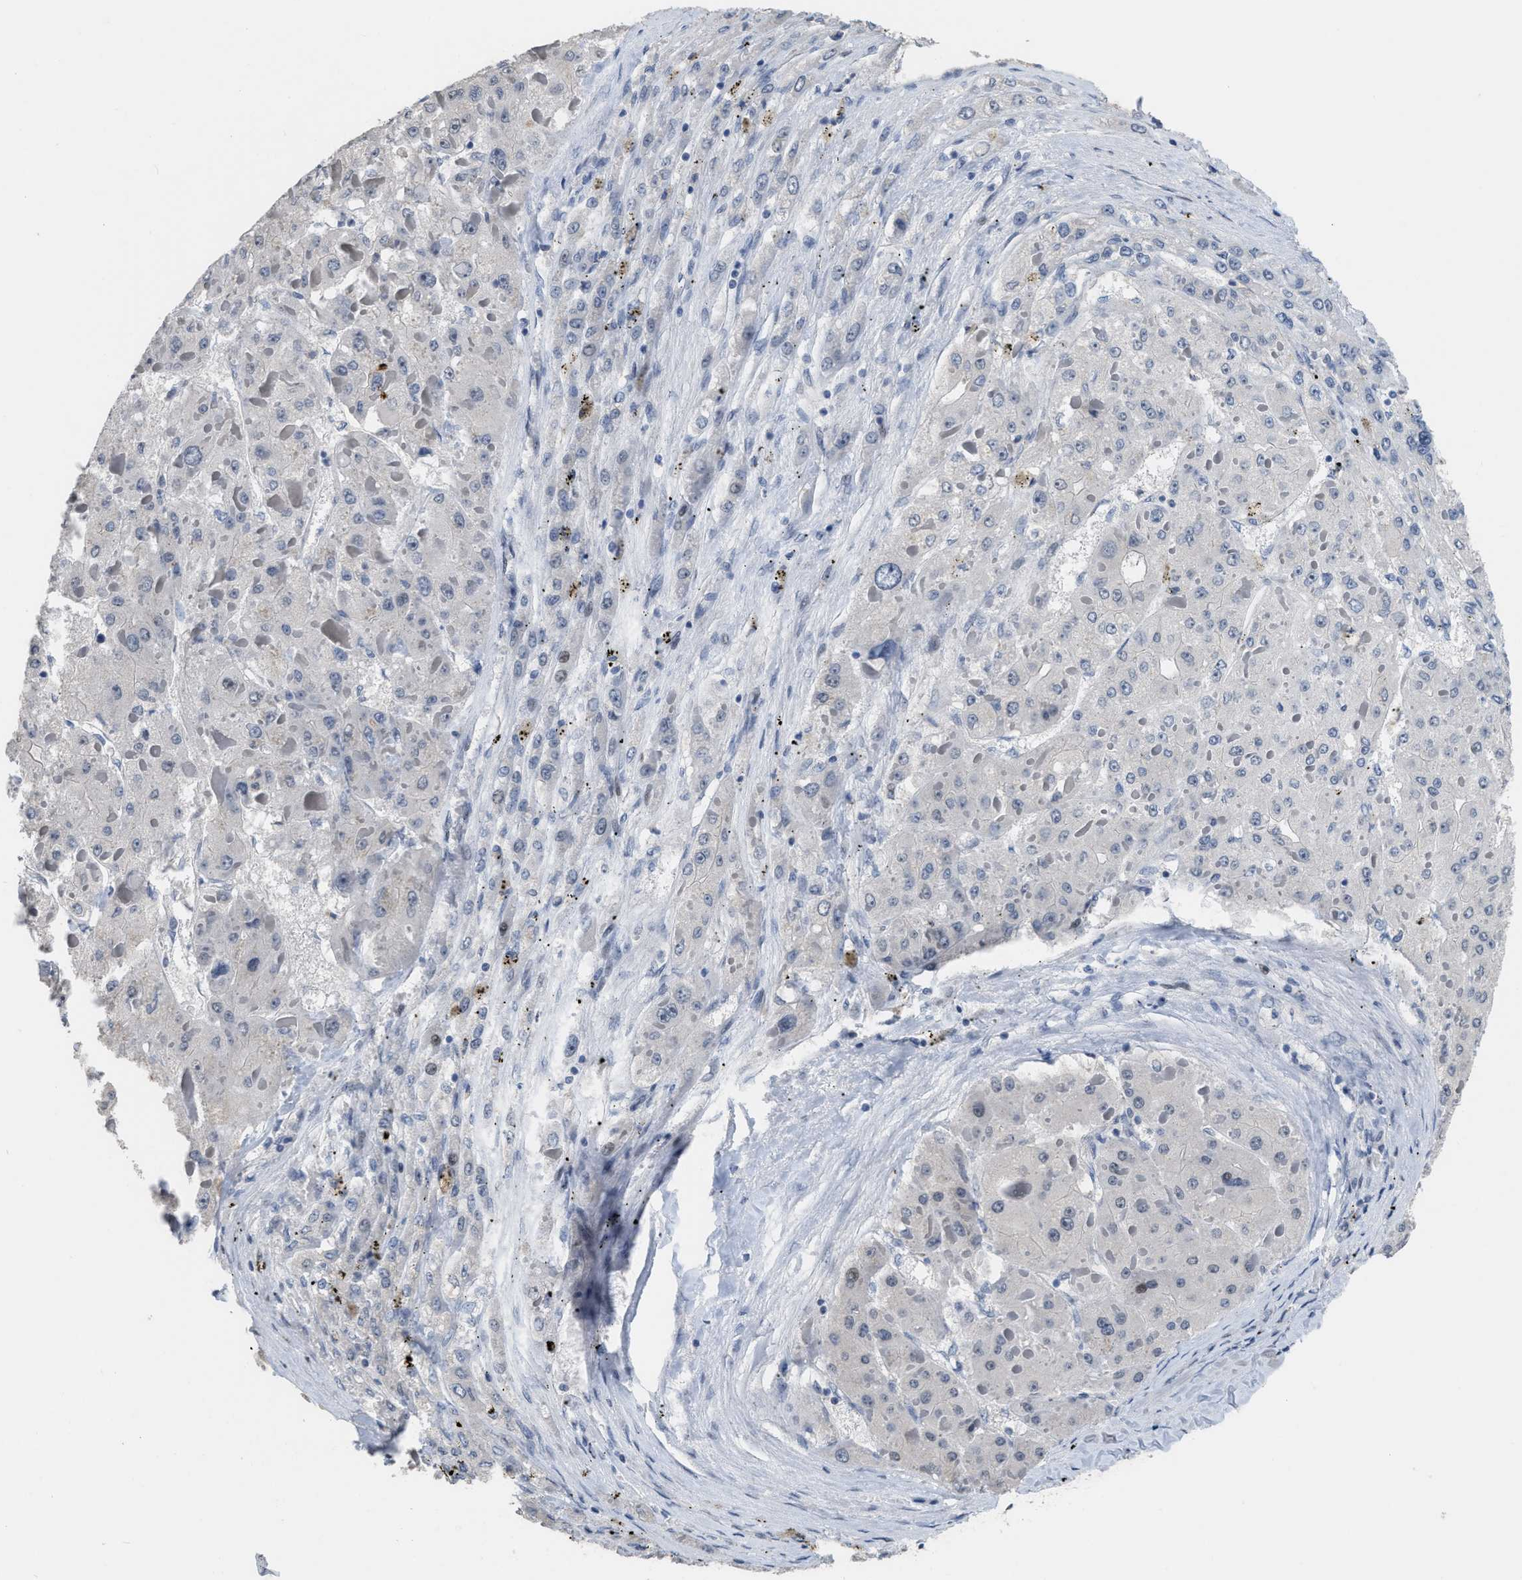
{"staining": {"intensity": "negative", "quantity": "none", "location": "none"}, "tissue": "liver cancer", "cell_type": "Tumor cells", "image_type": "cancer", "snomed": [{"axis": "morphology", "description": "Carcinoma, Hepatocellular, NOS"}, {"axis": "topography", "description": "Liver"}], "caption": "Image shows no protein positivity in tumor cells of liver cancer (hepatocellular carcinoma) tissue.", "gene": "SETDB1", "patient": {"sex": "female", "age": 73}}